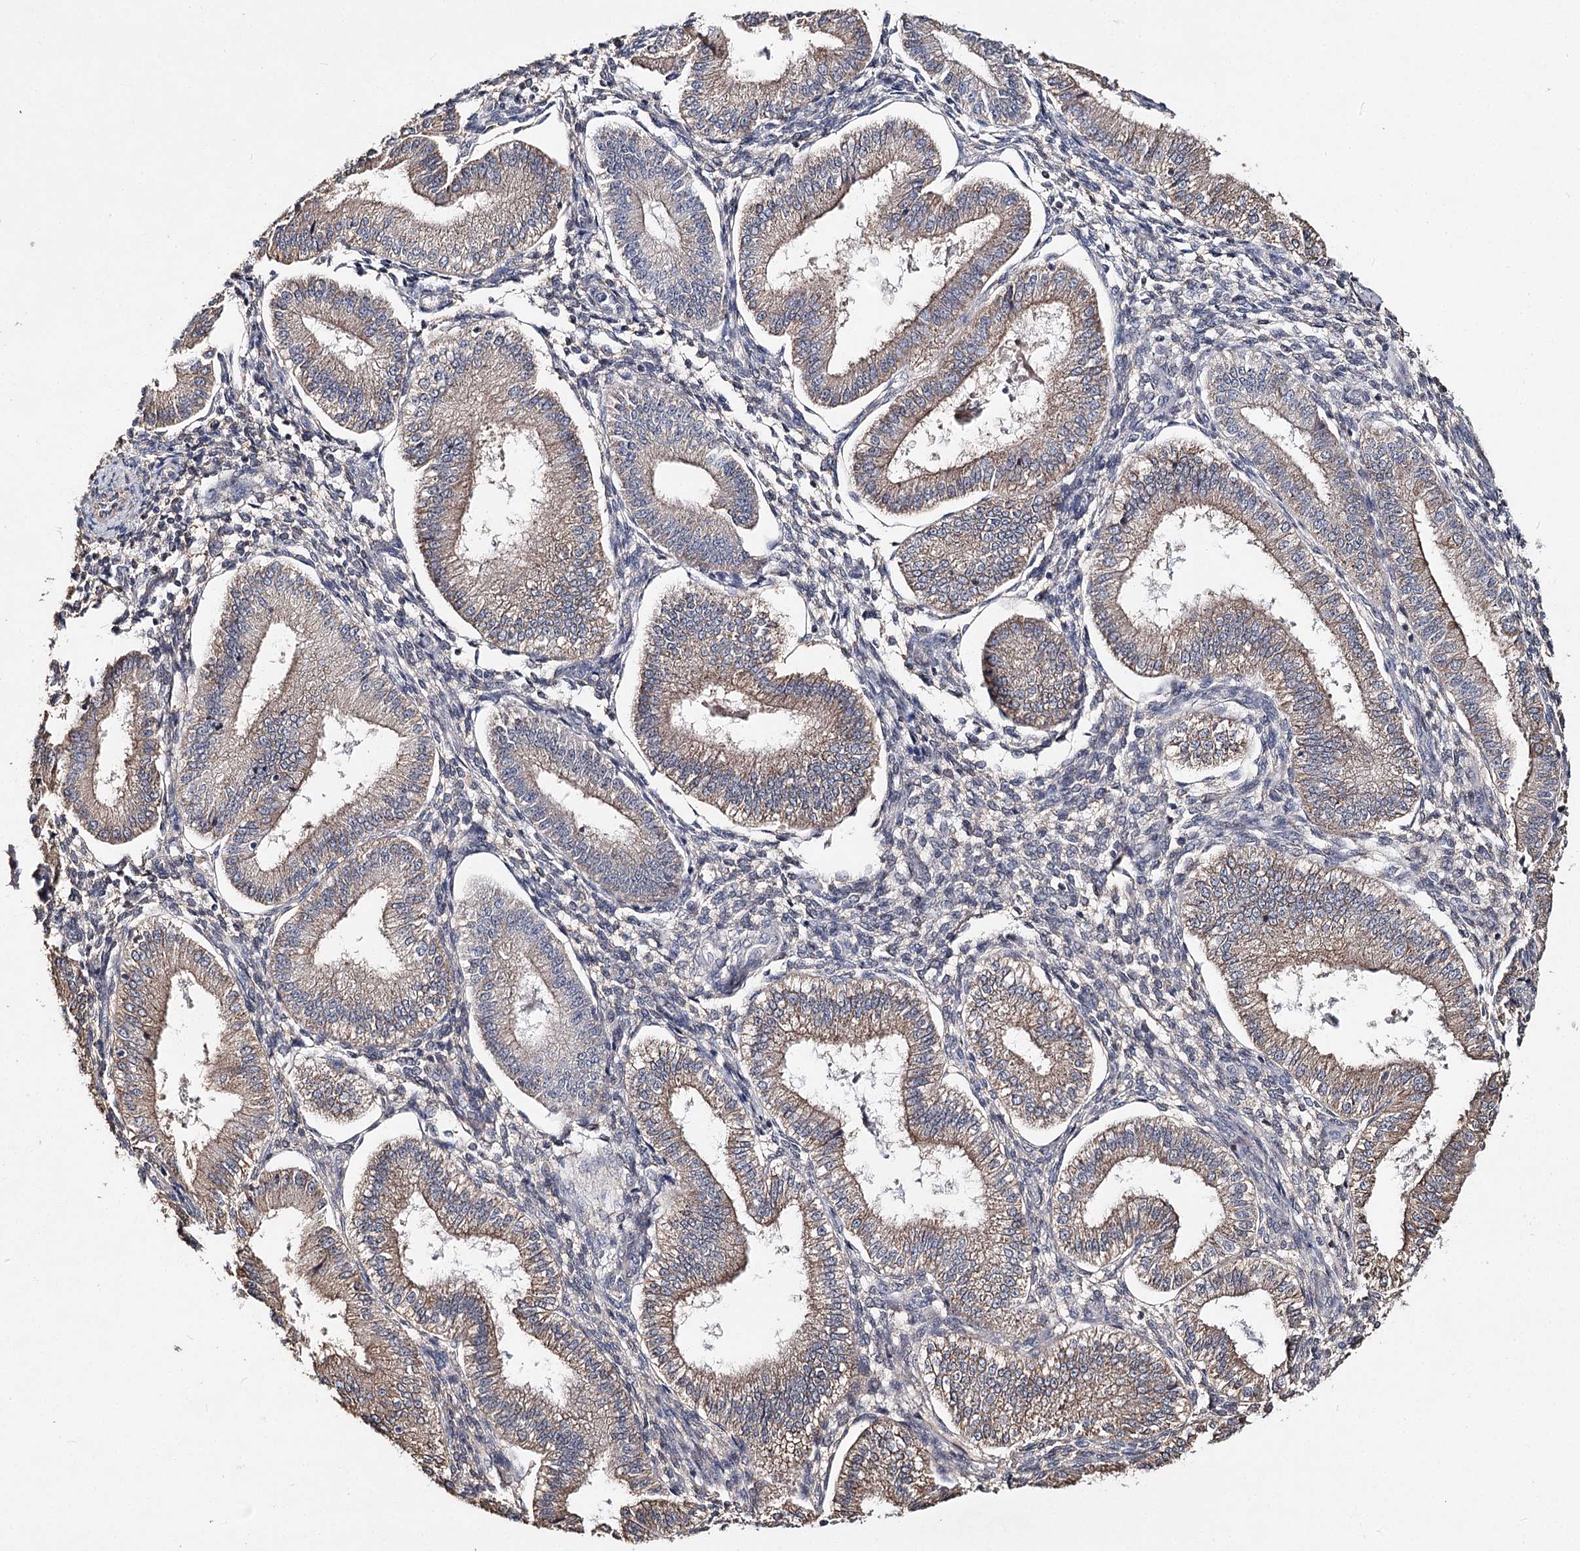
{"staining": {"intensity": "moderate", "quantity": "<25%", "location": "cytoplasmic/membranous"}, "tissue": "endometrium", "cell_type": "Cells in endometrial stroma", "image_type": "normal", "snomed": [{"axis": "morphology", "description": "Normal tissue, NOS"}, {"axis": "topography", "description": "Endometrium"}], "caption": "Cells in endometrial stroma reveal low levels of moderate cytoplasmic/membranous staining in approximately <25% of cells in benign endometrium. Immunohistochemistry stains the protein of interest in brown and the nuclei are stained blue.", "gene": "TMEM218", "patient": {"sex": "female", "age": 39}}